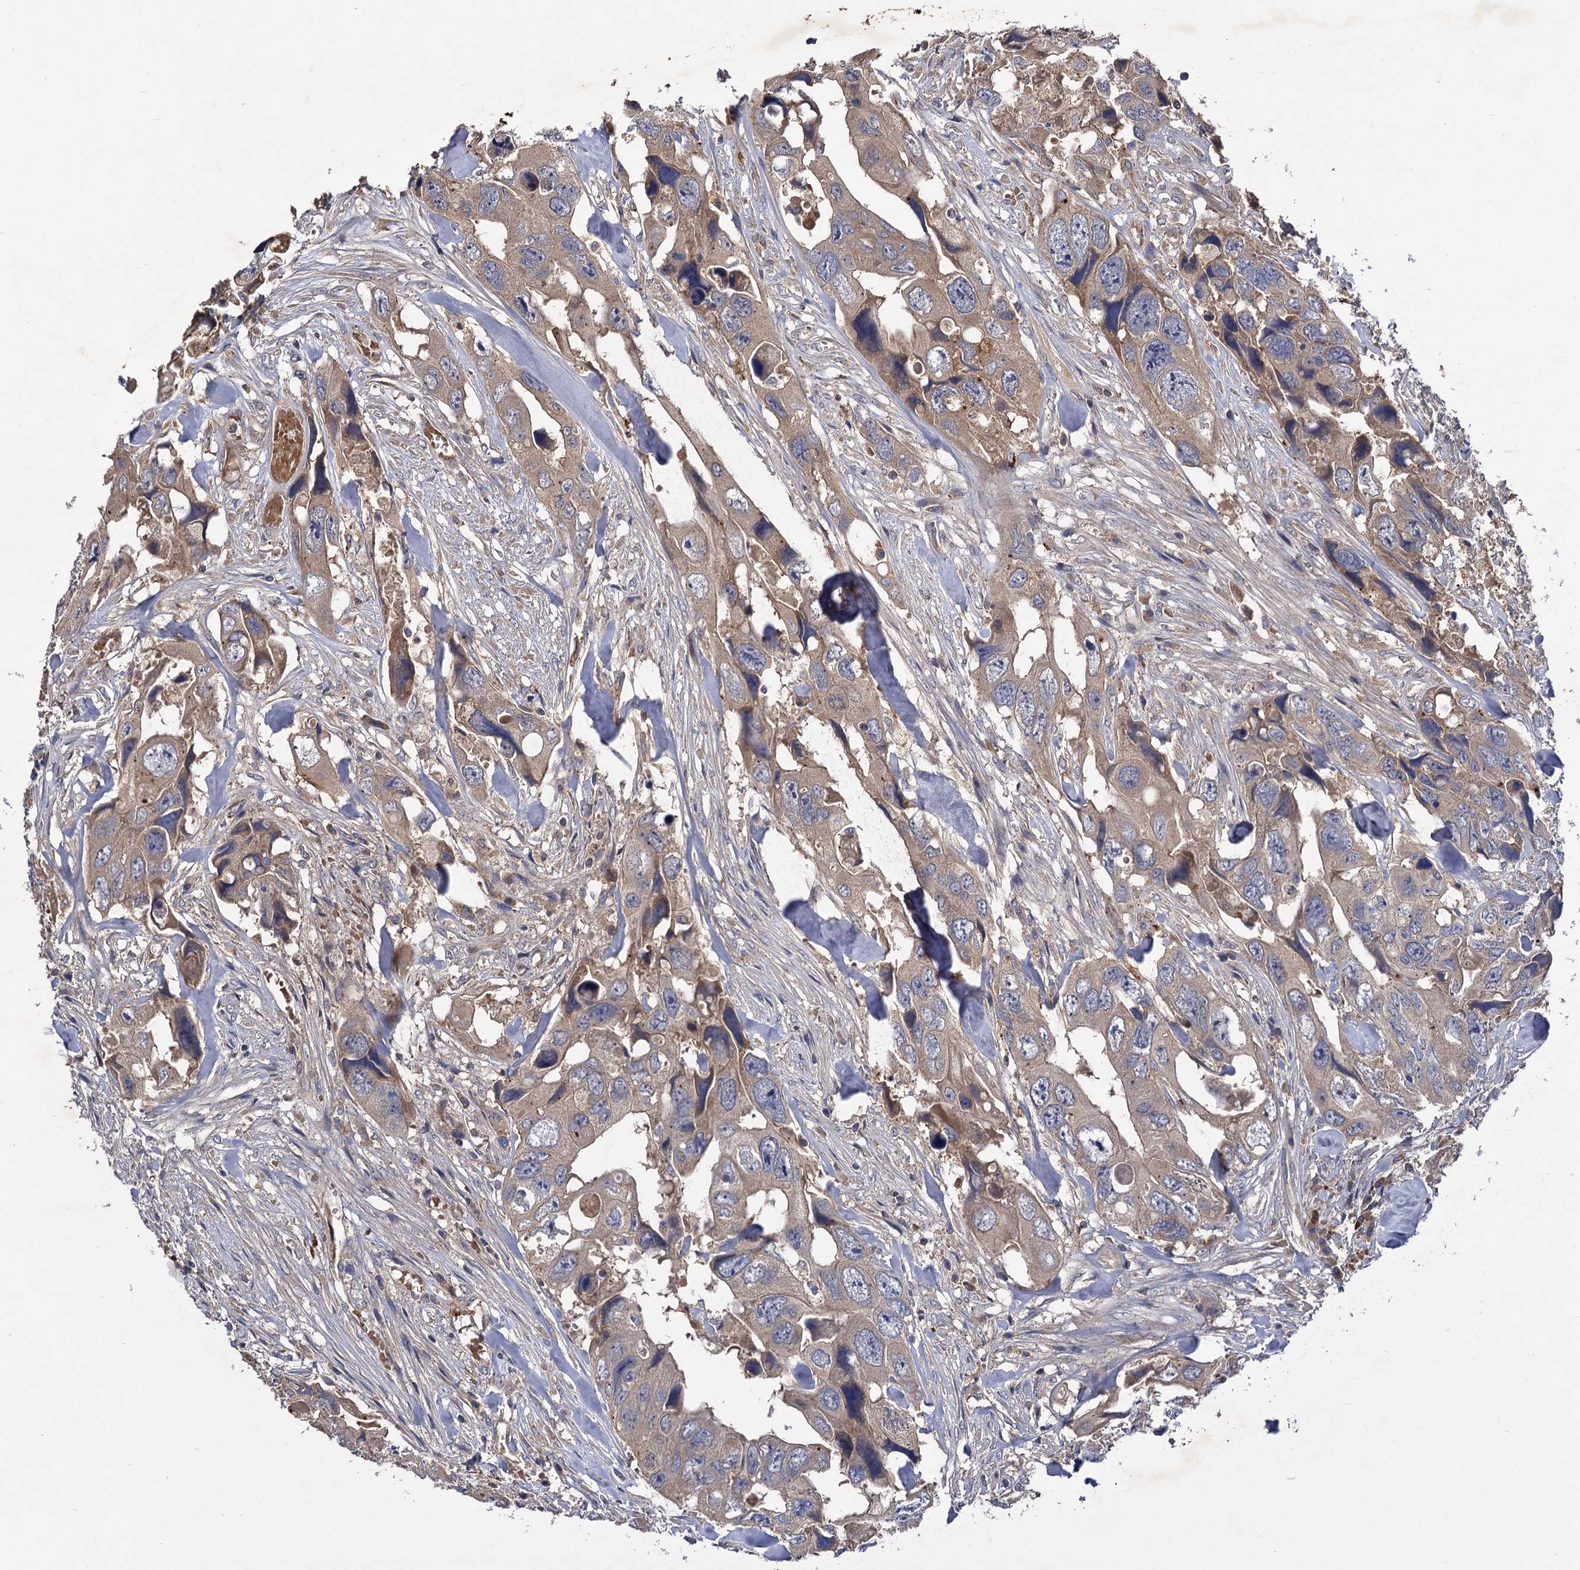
{"staining": {"intensity": "weak", "quantity": "<25%", "location": "cytoplasmic/membranous"}, "tissue": "colorectal cancer", "cell_type": "Tumor cells", "image_type": "cancer", "snomed": [{"axis": "morphology", "description": "Adenocarcinoma, NOS"}, {"axis": "topography", "description": "Rectum"}], "caption": "This is an IHC image of colorectal cancer (adenocarcinoma). There is no positivity in tumor cells.", "gene": "USP50", "patient": {"sex": "male", "age": 57}}